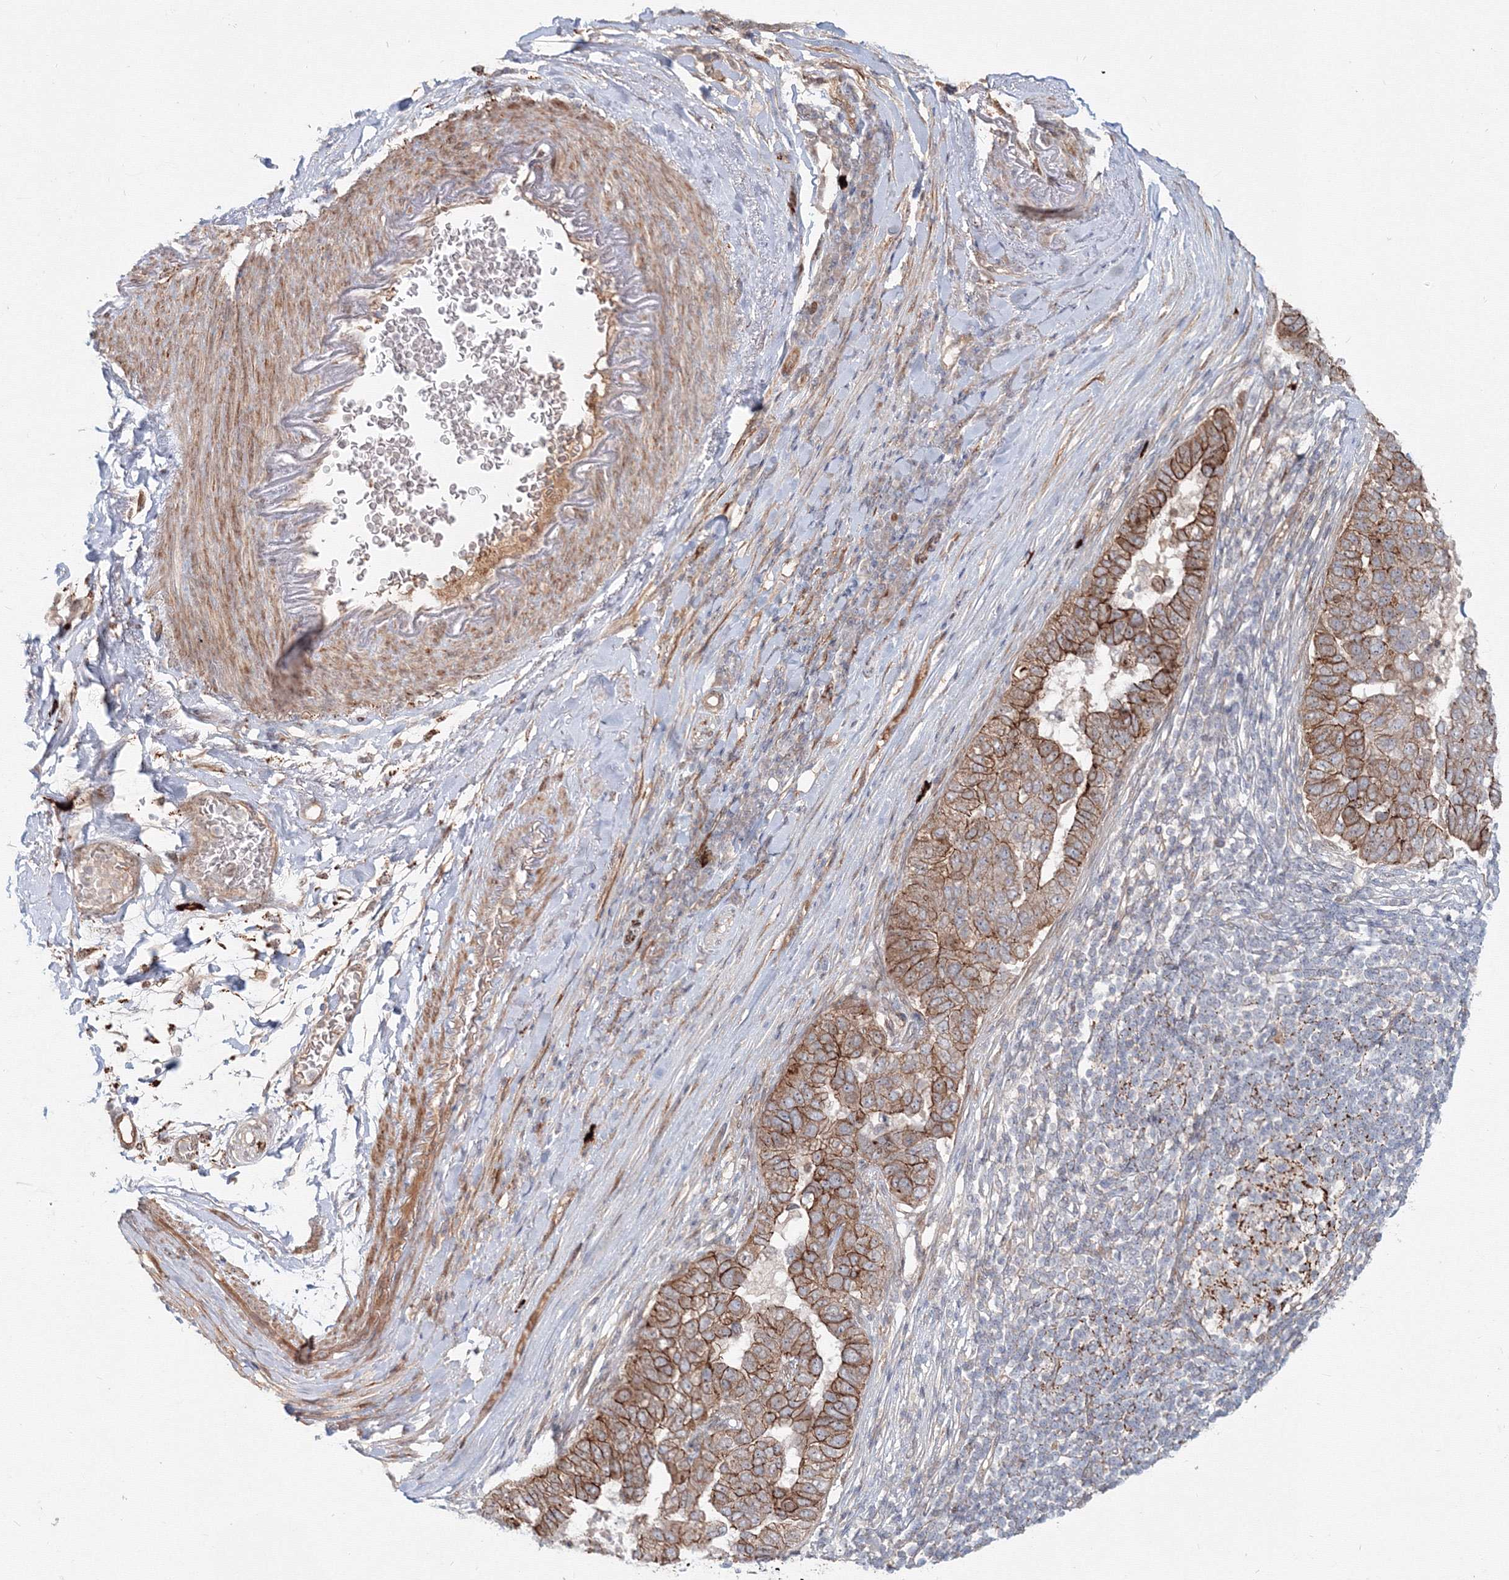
{"staining": {"intensity": "moderate", "quantity": ">75%", "location": "cytoplasmic/membranous"}, "tissue": "pancreatic cancer", "cell_type": "Tumor cells", "image_type": "cancer", "snomed": [{"axis": "morphology", "description": "Adenocarcinoma, NOS"}, {"axis": "topography", "description": "Pancreas"}], "caption": "Adenocarcinoma (pancreatic) was stained to show a protein in brown. There is medium levels of moderate cytoplasmic/membranous staining in about >75% of tumor cells.", "gene": "SH3PXD2A", "patient": {"sex": "female", "age": 61}}